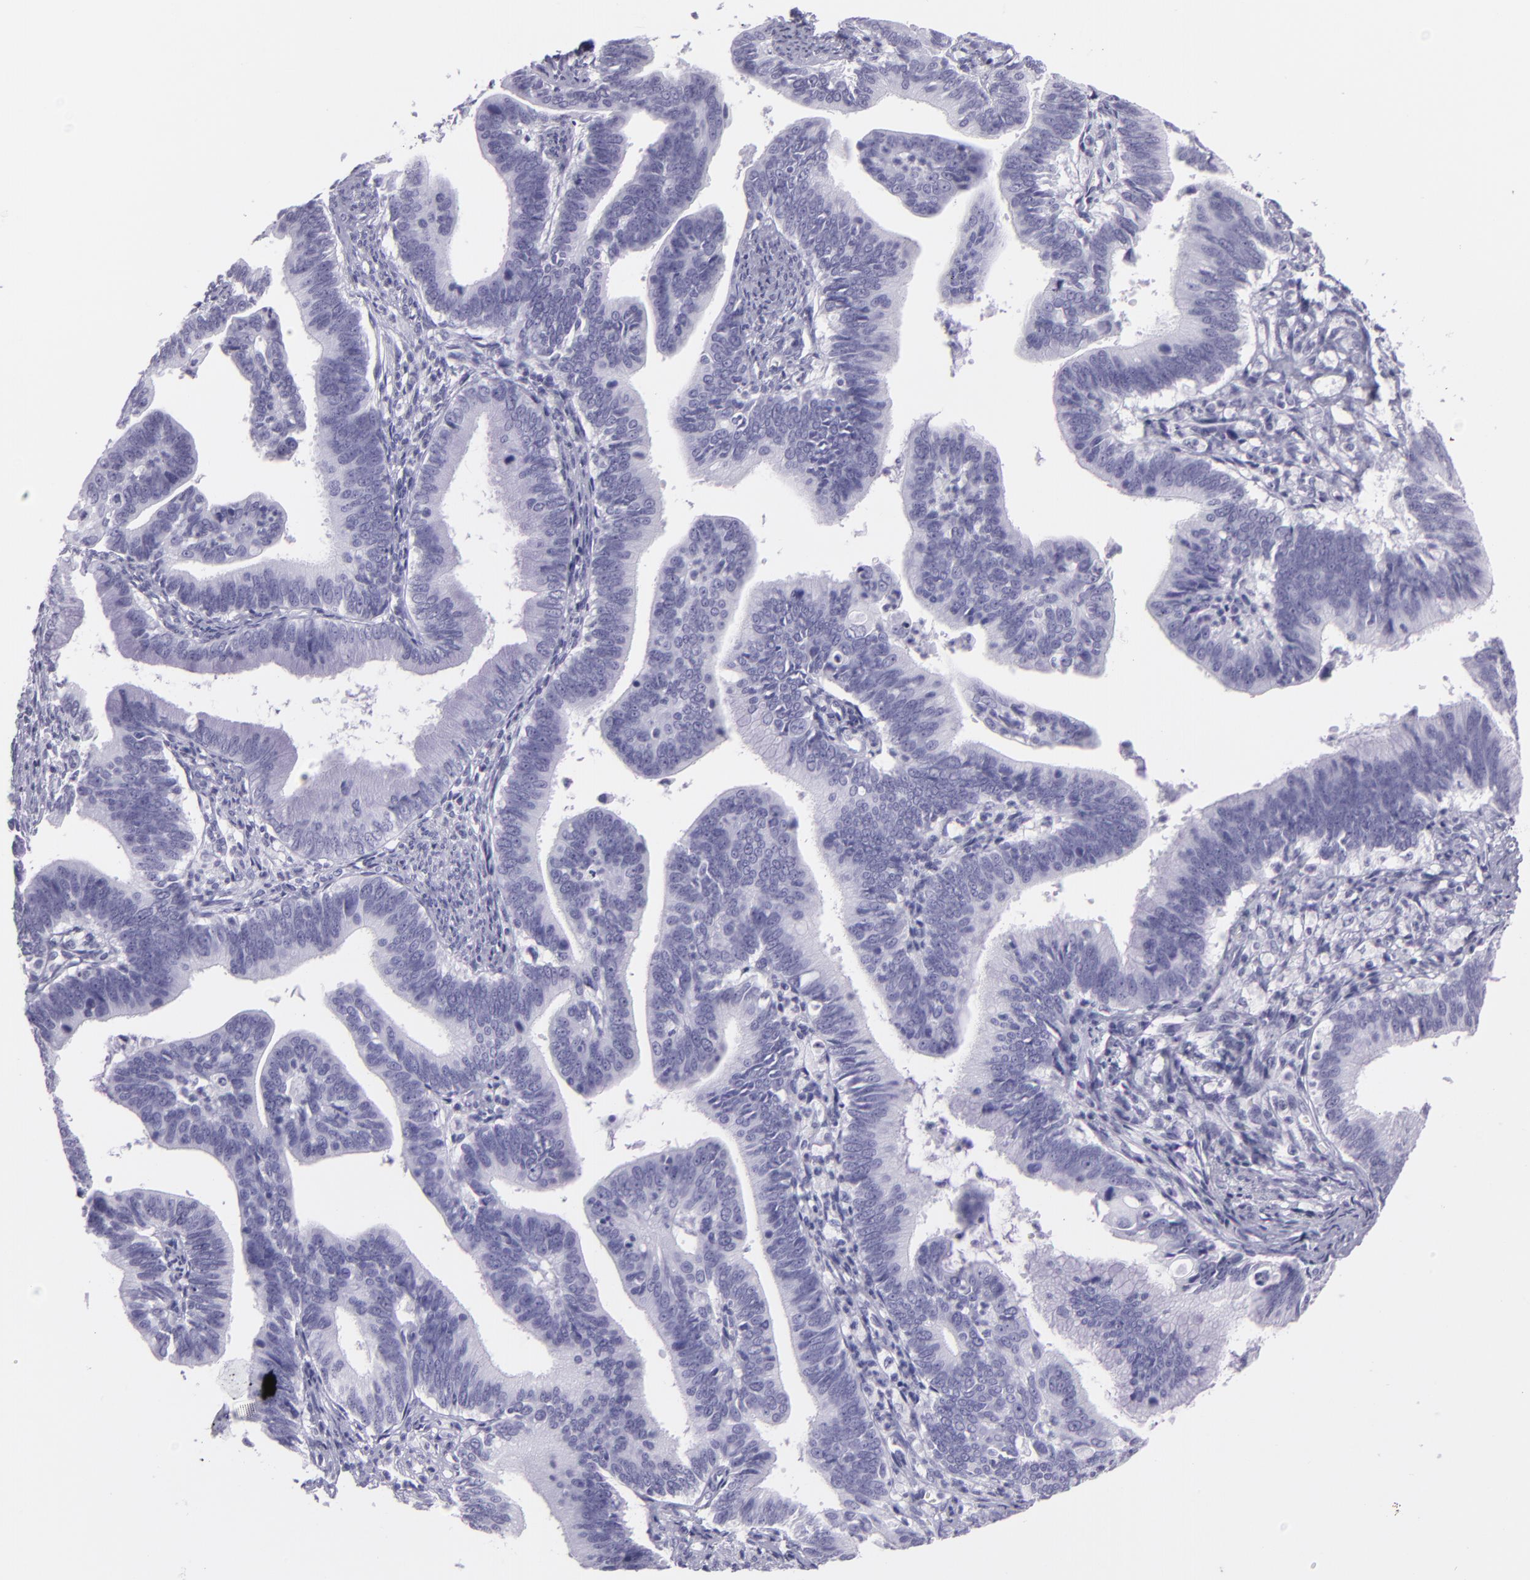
{"staining": {"intensity": "negative", "quantity": "none", "location": "none"}, "tissue": "cervical cancer", "cell_type": "Tumor cells", "image_type": "cancer", "snomed": [{"axis": "morphology", "description": "Adenocarcinoma, NOS"}, {"axis": "topography", "description": "Cervix"}], "caption": "Immunohistochemistry of human adenocarcinoma (cervical) exhibits no expression in tumor cells.", "gene": "MUC6", "patient": {"sex": "female", "age": 47}}